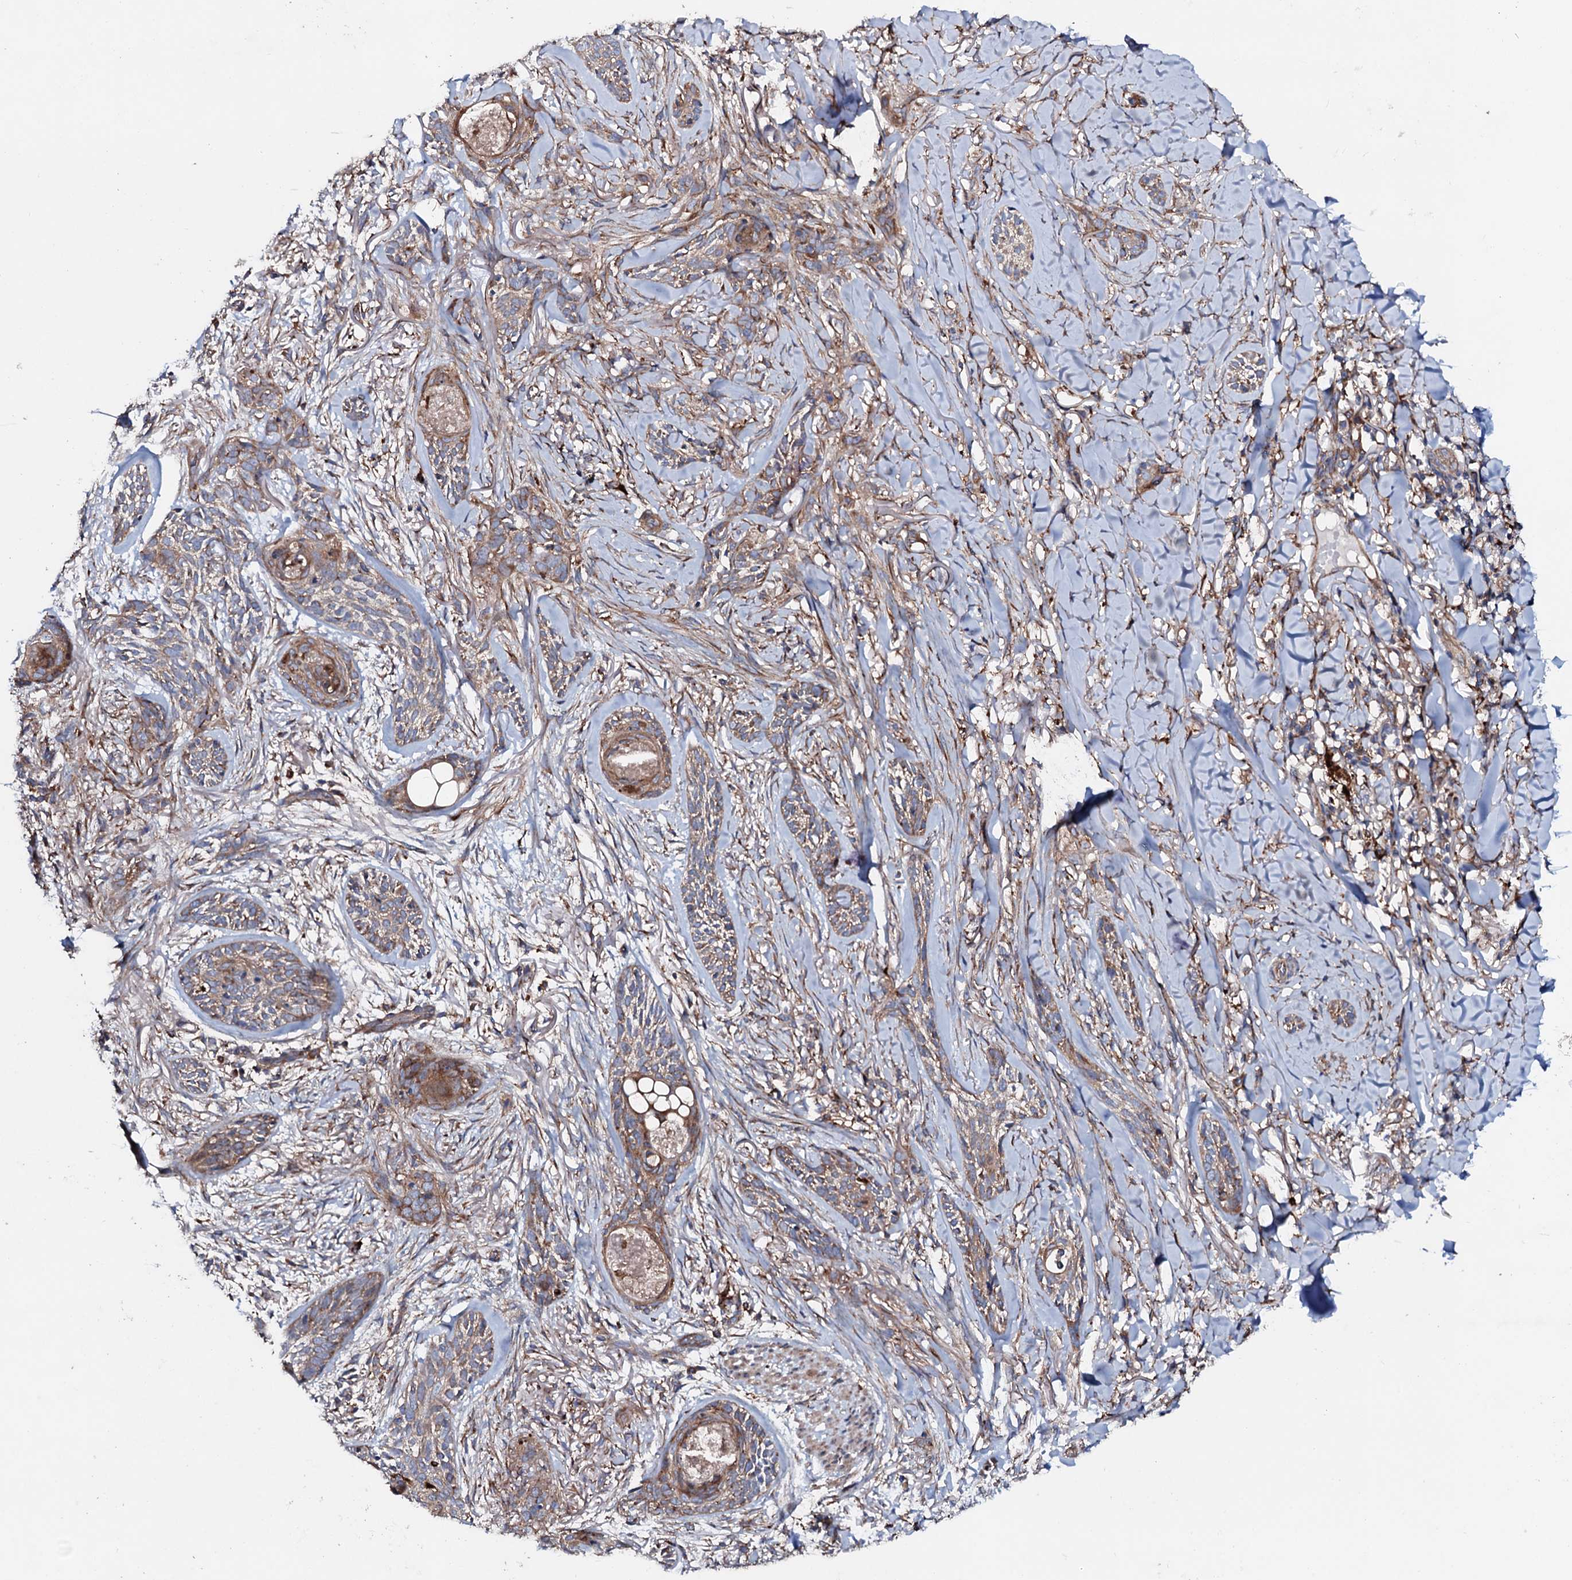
{"staining": {"intensity": "weak", "quantity": ">75%", "location": "cytoplasmic/membranous"}, "tissue": "skin cancer", "cell_type": "Tumor cells", "image_type": "cancer", "snomed": [{"axis": "morphology", "description": "Basal cell carcinoma"}, {"axis": "topography", "description": "Skin"}], "caption": "Skin cancer stained with a brown dye exhibits weak cytoplasmic/membranous positive expression in about >75% of tumor cells.", "gene": "P2RX4", "patient": {"sex": "female", "age": 59}}